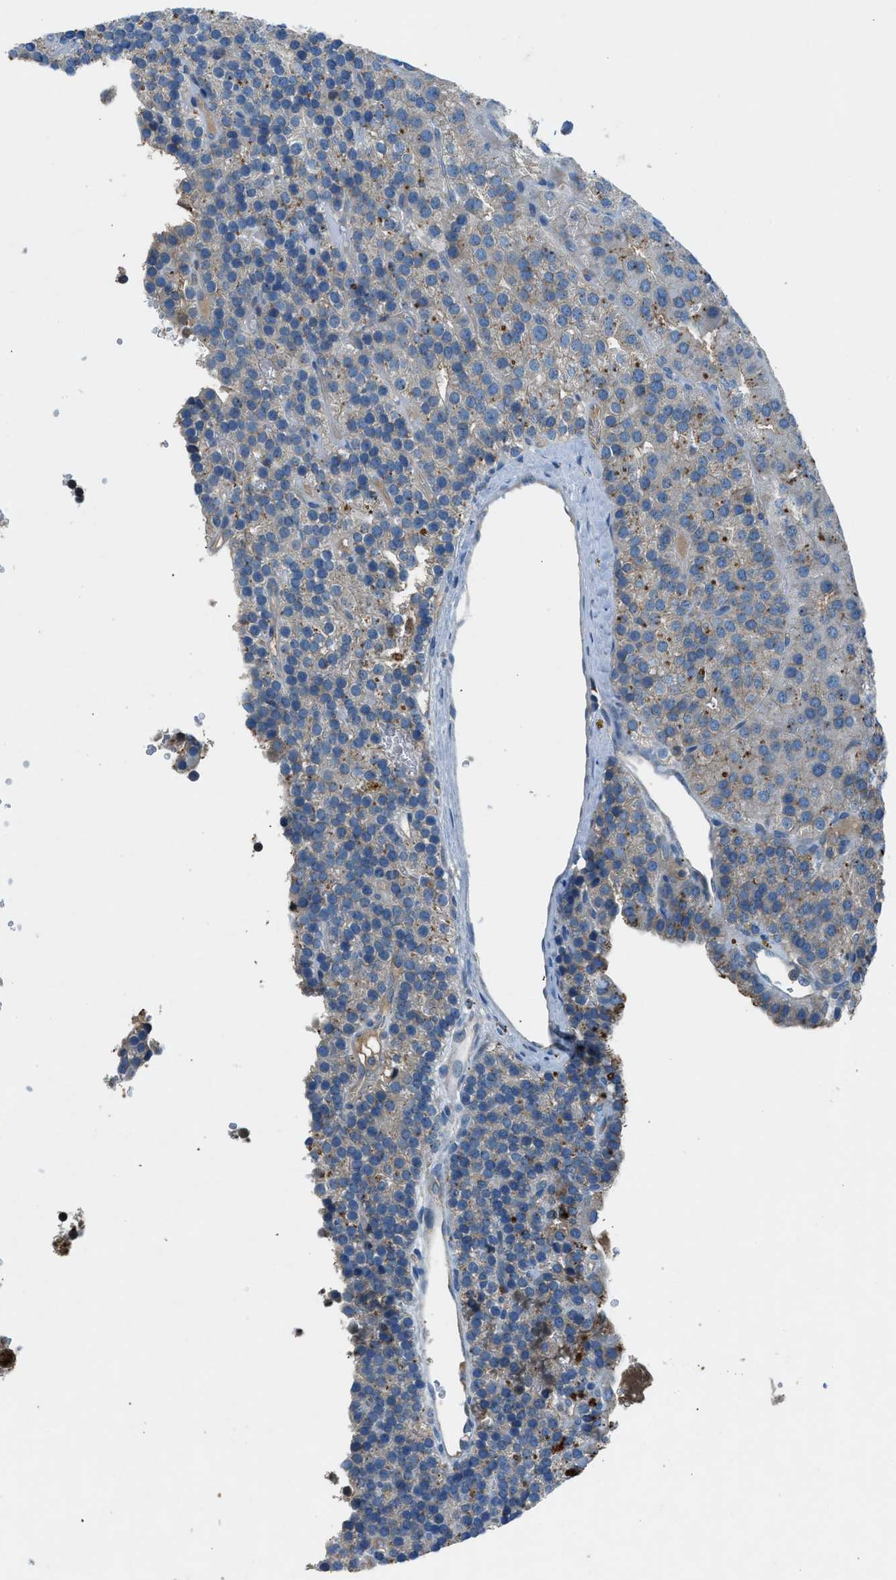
{"staining": {"intensity": "weak", "quantity": "25%-75%", "location": "cytoplasmic/membranous"}, "tissue": "parathyroid gland", "cell_type": "Glandular cells", "image_type": "normal", "snomed": [{"axis": "morphology", "description": "Normal tissue, NOS"}, {"axis": "morphology", "description": "Adenoma, NOS"}, {"axis": "topography", "description": "Parathyroid gland"}], "caption": "Benign parathyroid gland was stained to show a protein in brown. There is low levels of weak cytoplasmic/membranous positivity in about 25%-75% of glandular cells.", "gene": "BMP1", "patient": {"sex": "female", "age": 86}}